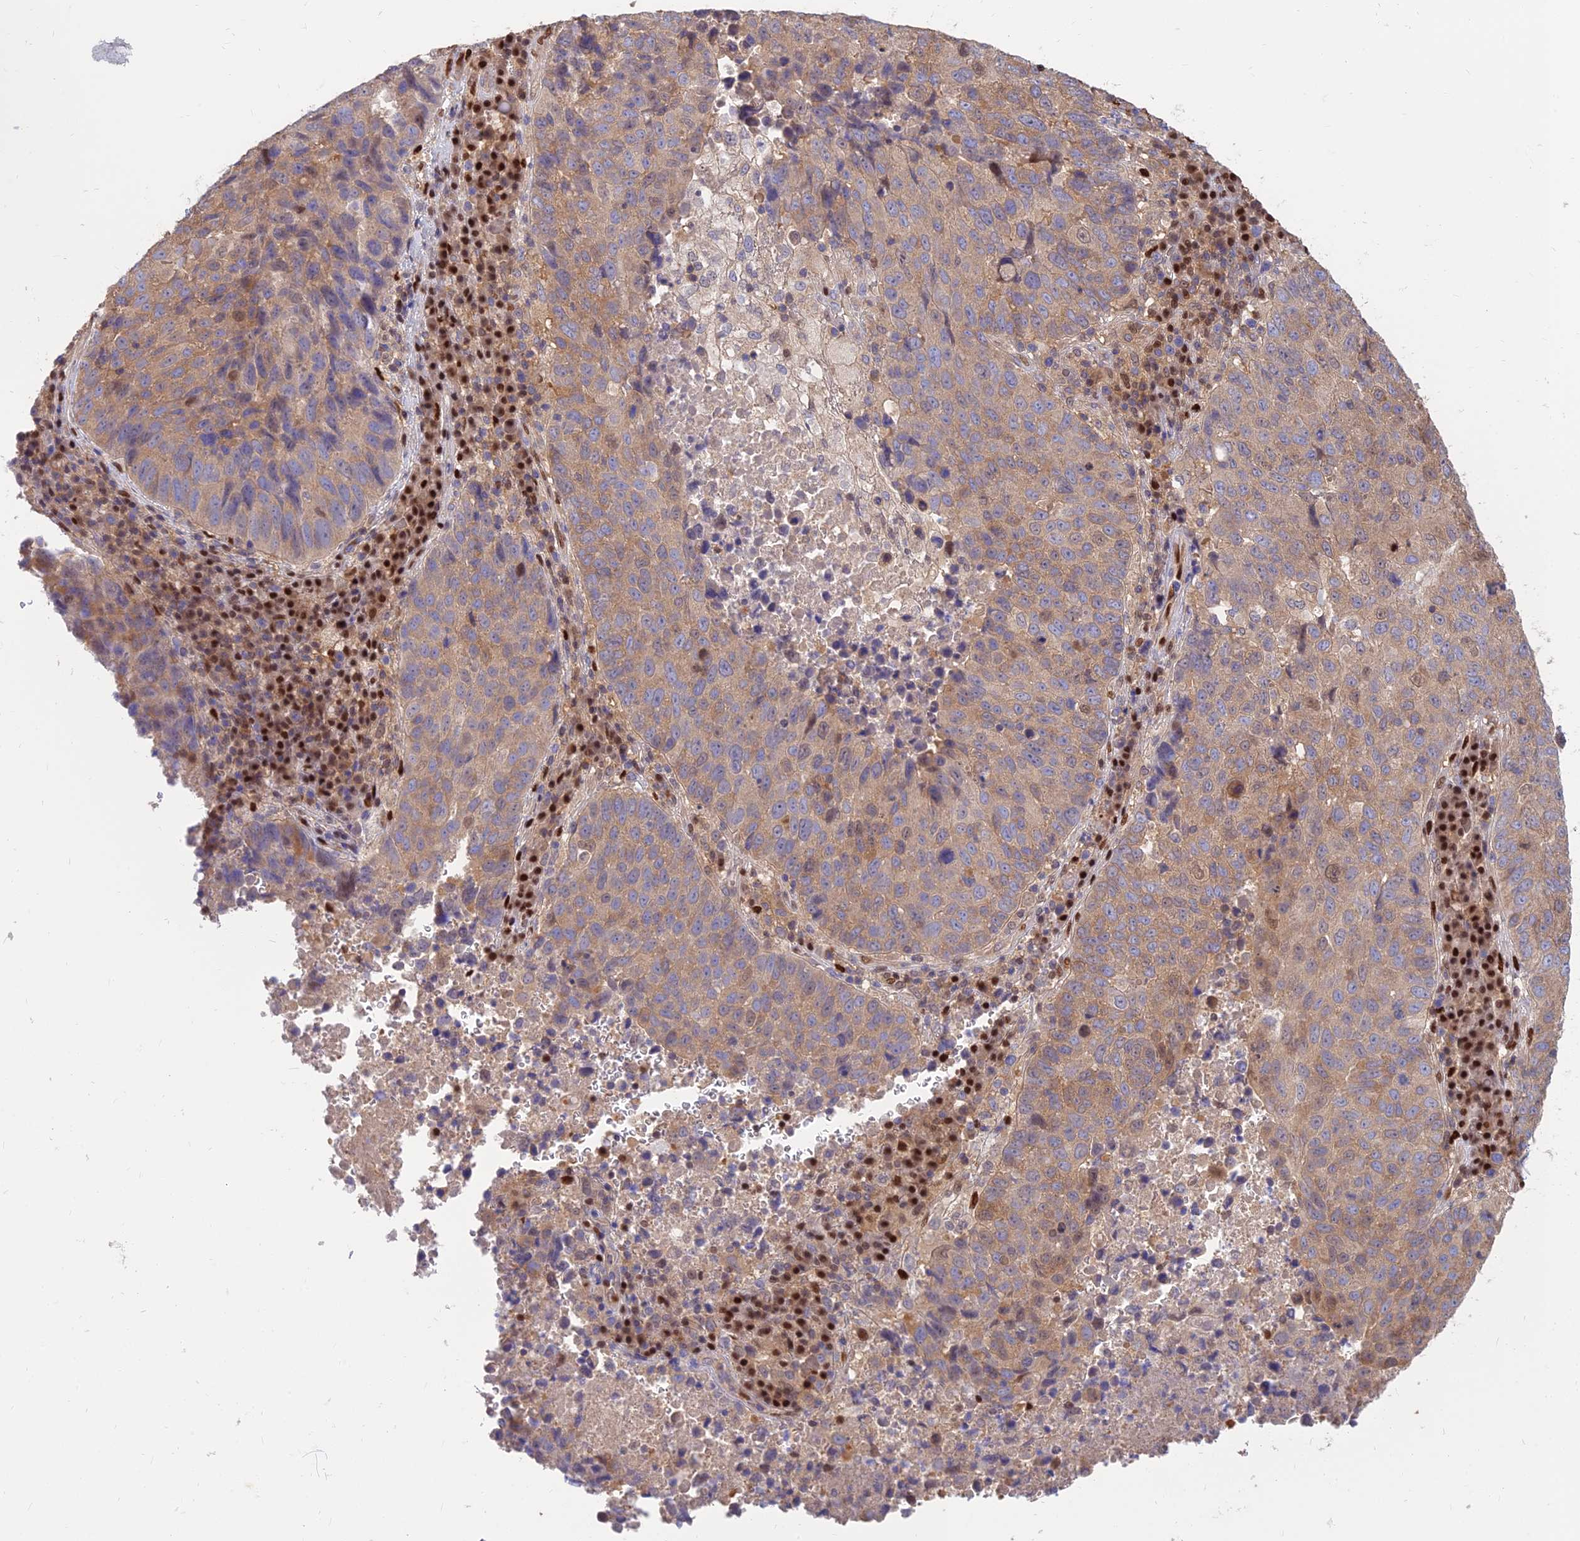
{"staining": {"intensity": "moderate", "quantity": ">75%", "location": "cytoplasmic/membranous"}, "tissue": "lung cancer", "cell_type": "Tumor cells", "image_type": "cancer", "snomed": [{"axis": "morphology", "description": "Squamous cell carcinoma, NOS"}, {"axis": "topography", "description": "Lung"}], "caption": "IHC (DAB) staining of squamous cell carcinoma (lung) shows moderate cytoplasmic/membranous protein expression in approximately >75% of tumor cells. (DAB (3,3'-diaminobenzidine) IHC, brown staining for protein, blue staining for nuclei).", "gene": "DNPEP", "patient": {"sex": "male", "age": 73}}